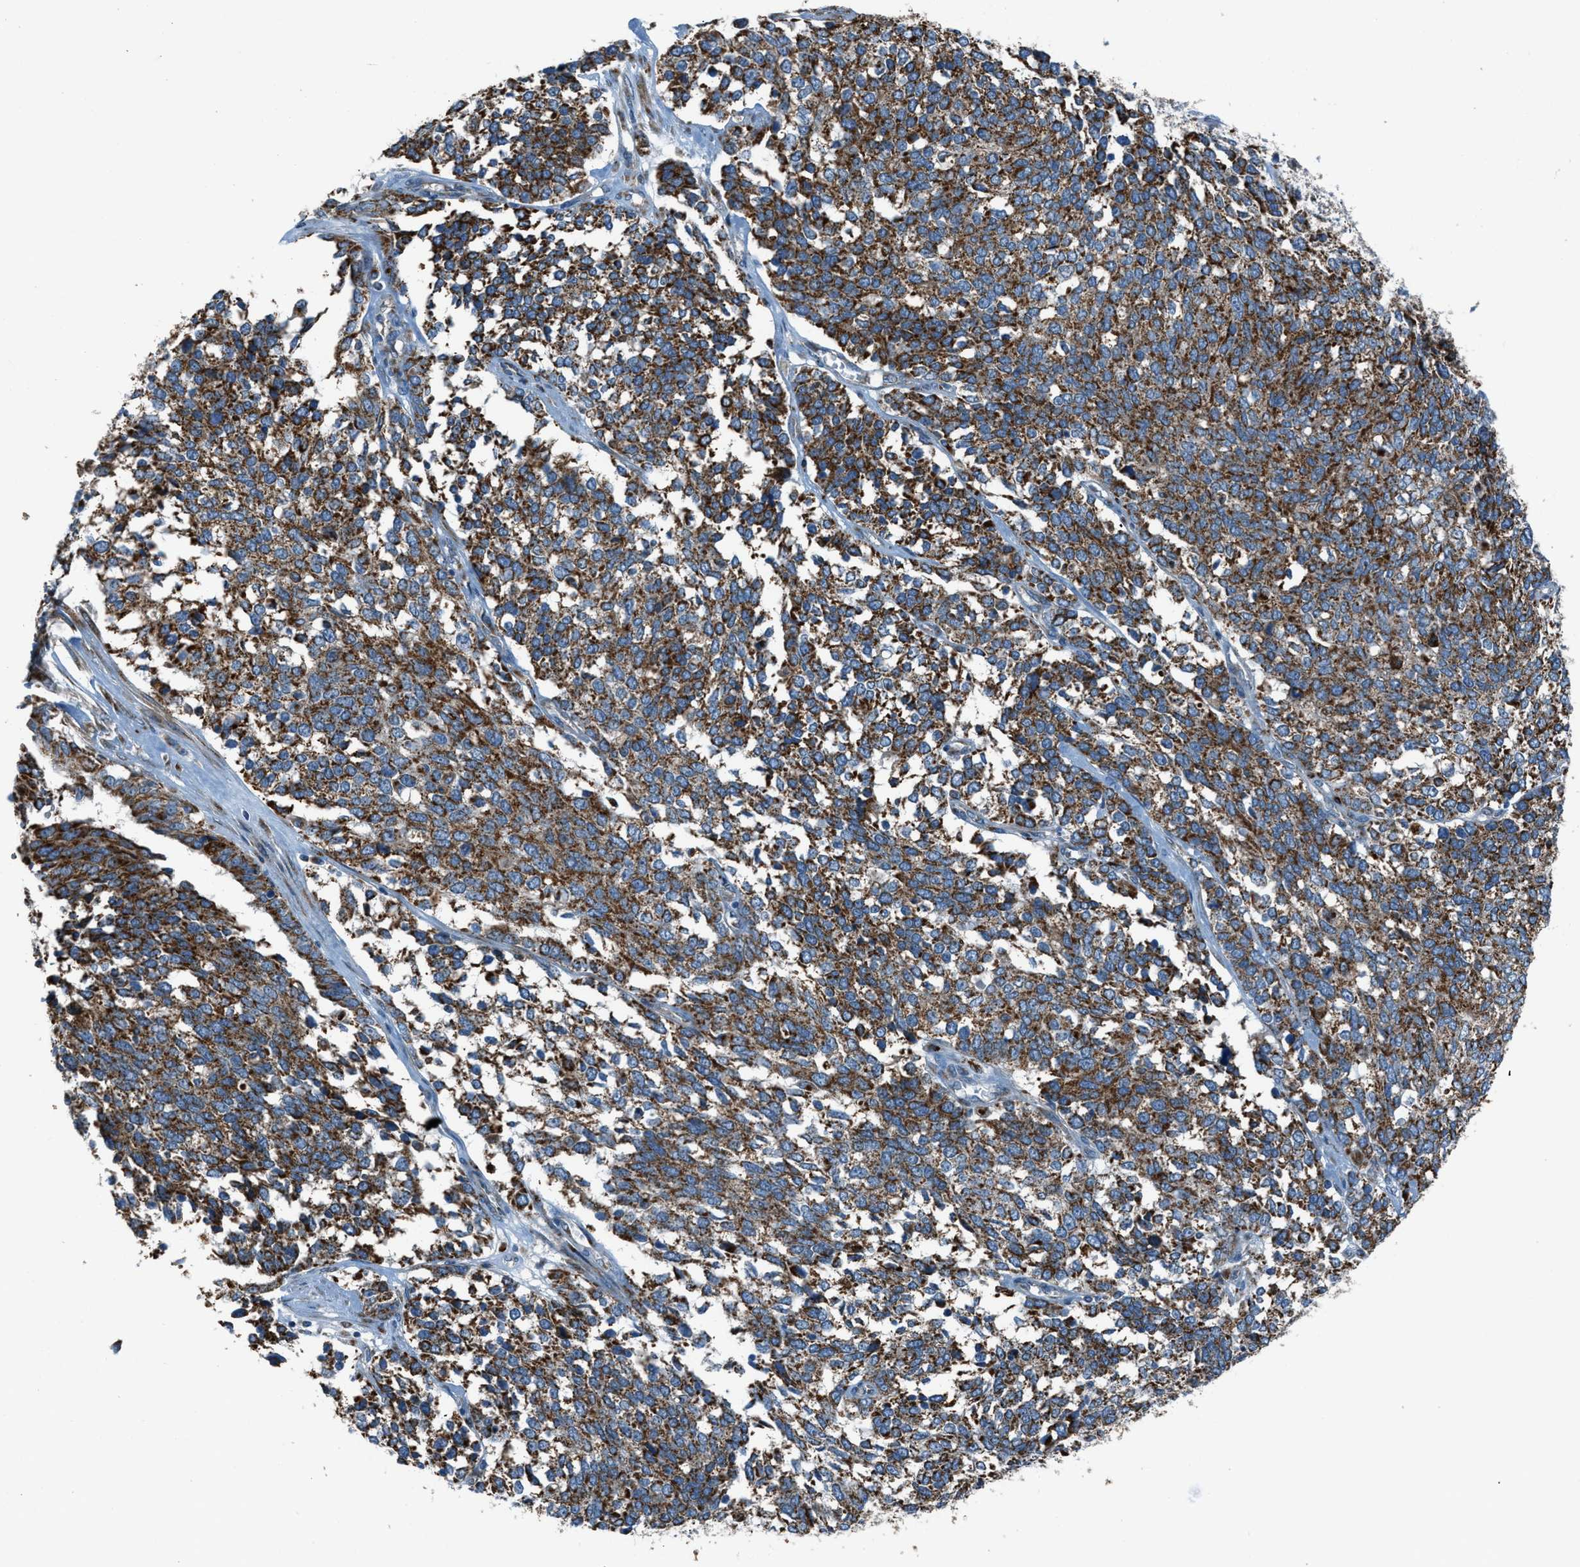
{"staining": {"intensity": "strong", "quantity": ">75%", "location": "cytoplasmic/membranous"}, "tissue": "ovarian cancer", "cell_type": "Tumor cells", "image_type": "cancer", "snomed": [{"axis": "morphology", "description": "Cystadenocarcinoma, serous, NOS"}, {"axis": "topography", "description": "Ovary"}], "caption": "Immunohistochemical staining of ovarian cancer exhibits strong cytoplasmic/membranous protein expression in about >75% of tumor cells.", "gene": "BCKDK", "patient": {"sex": "female", "age": 44}}